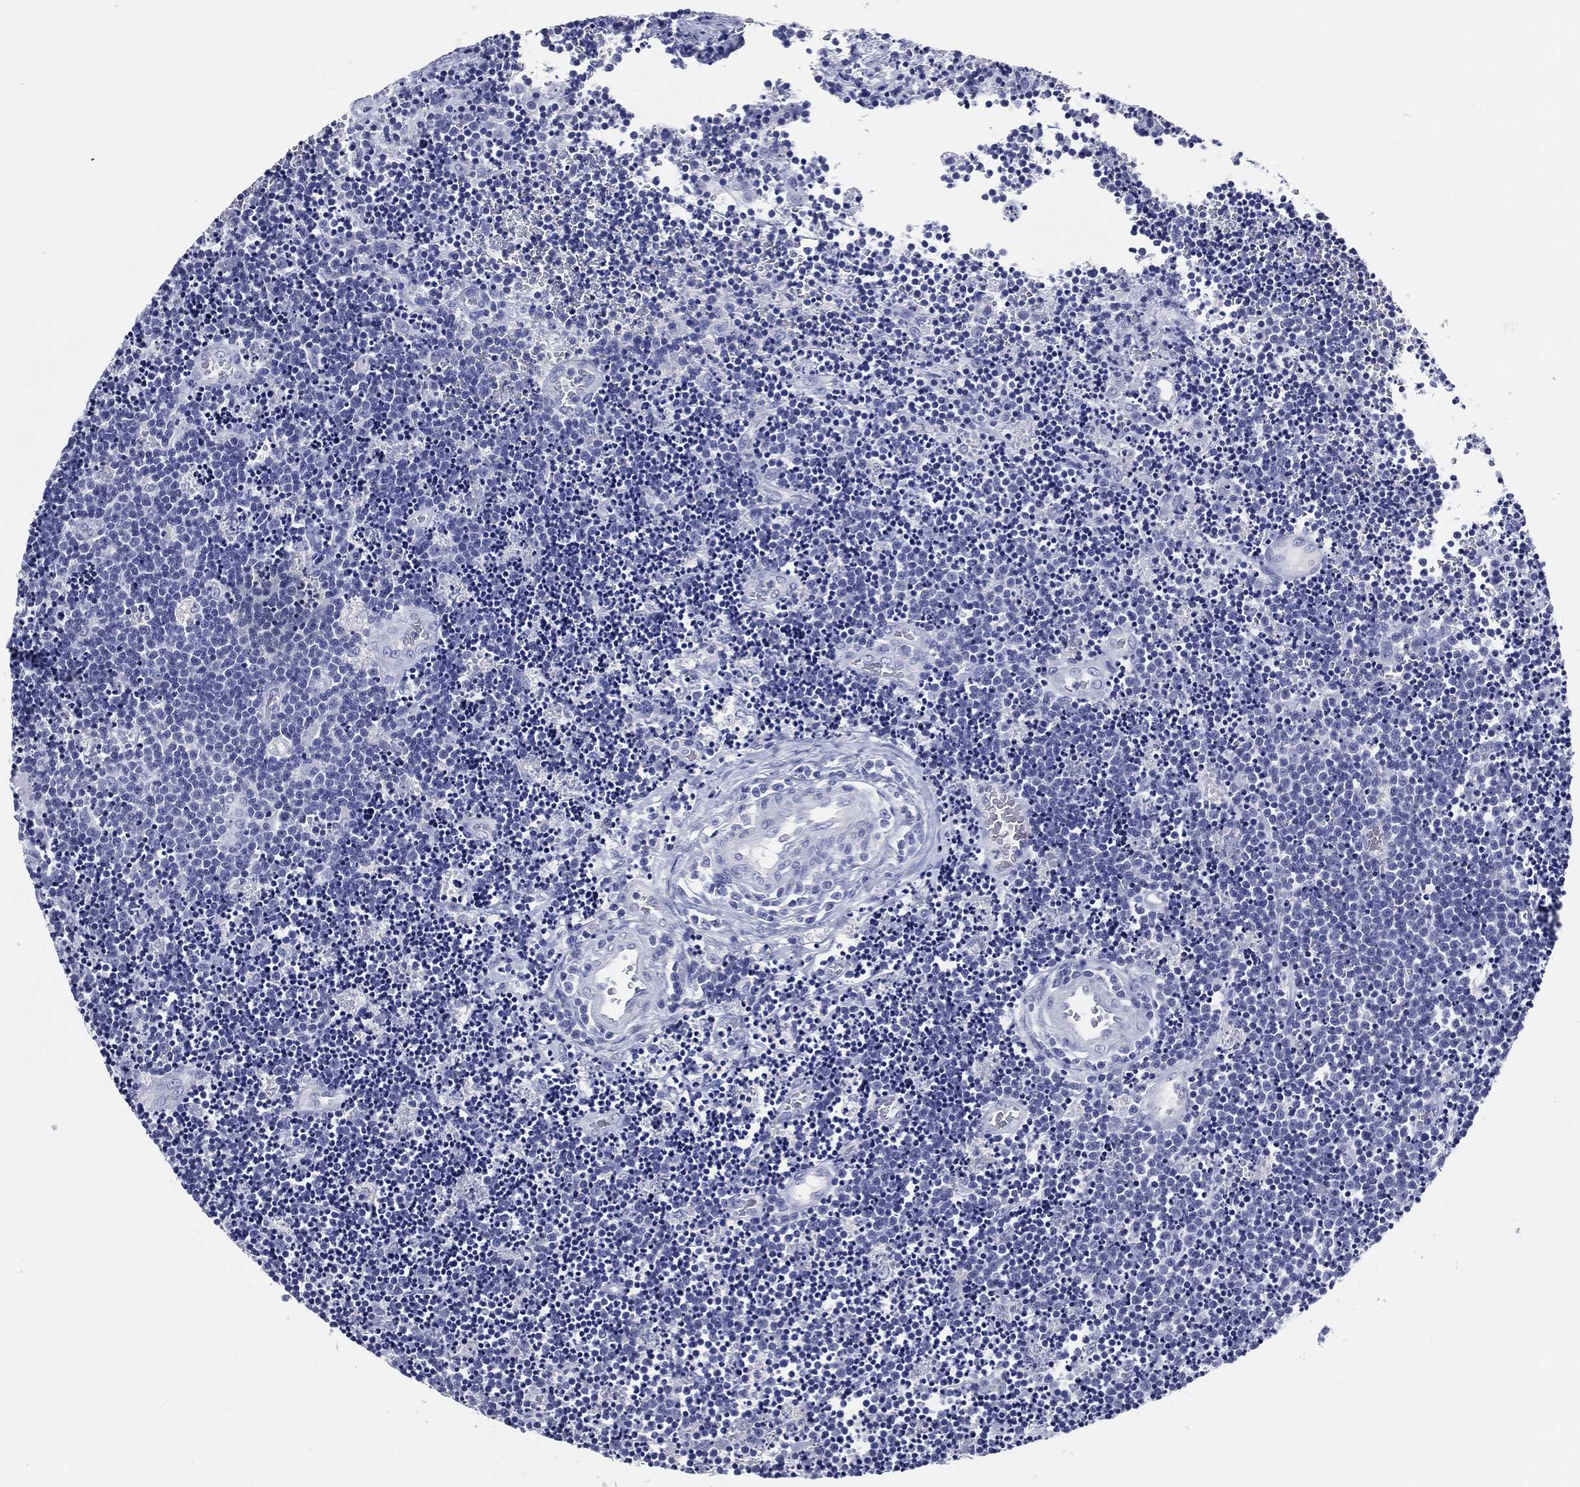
{"staining": {"intensity": "negative", "quantity": "none", "location": "none"}, "tissue": "lymphoma", "cell_type": "Tumor cells", "image_type": "cancer", "snomed": [{"axis": "morphology", "description": "Malignant lymphoma, non-Hodgkin's type, Low grade"}, {"axis": "topography", "description": "Brain"}], "caption": "An immunohistochemistry photomicrograph of lymphoma is shown. There is no staining in tumor cells of lymphoma.", "gene": "TFAP2A", "patient": {"sex": "female", "age": 66}}